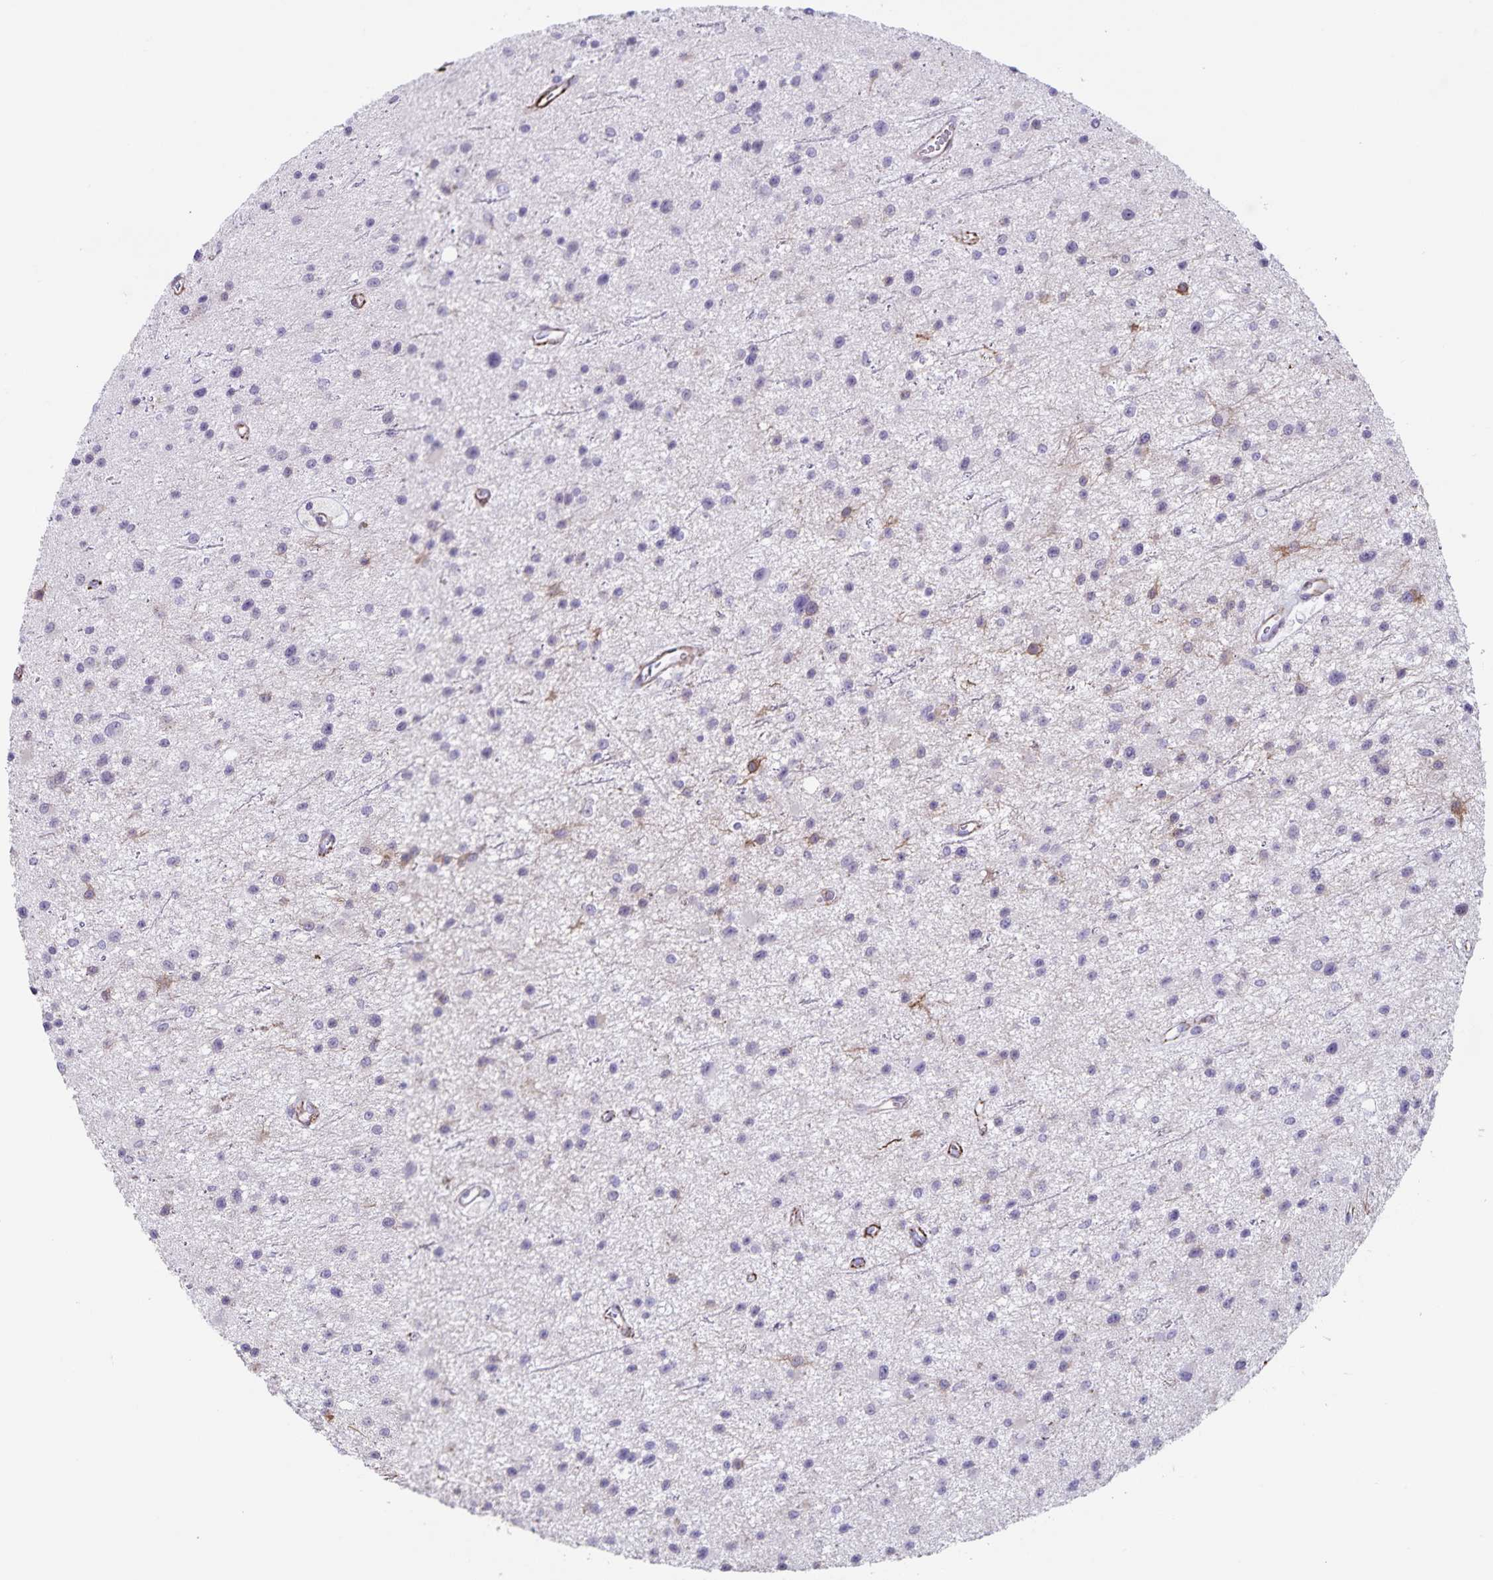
{"staining": {"intensity": "negative", "quantity": "none", "location": "none"}, "tissue": "glioma", "cell_type": "Tumor cells", "image_type": "cancer", "snomed": [{"axis": "morphology", "description": "Glioma, malignant, Low grade"}, {"axis": "topography", "description": "Brain"}], "caption": "High magnification brightfield microscopy of glioma stained with DAB (3,3'-diaminobenzidine) (brown) and counterstained with hematoxylin (blue): tumor cells show no significant positivity.", "gene": "SYNM", "patient": {"sex": "male", "age": 43}}